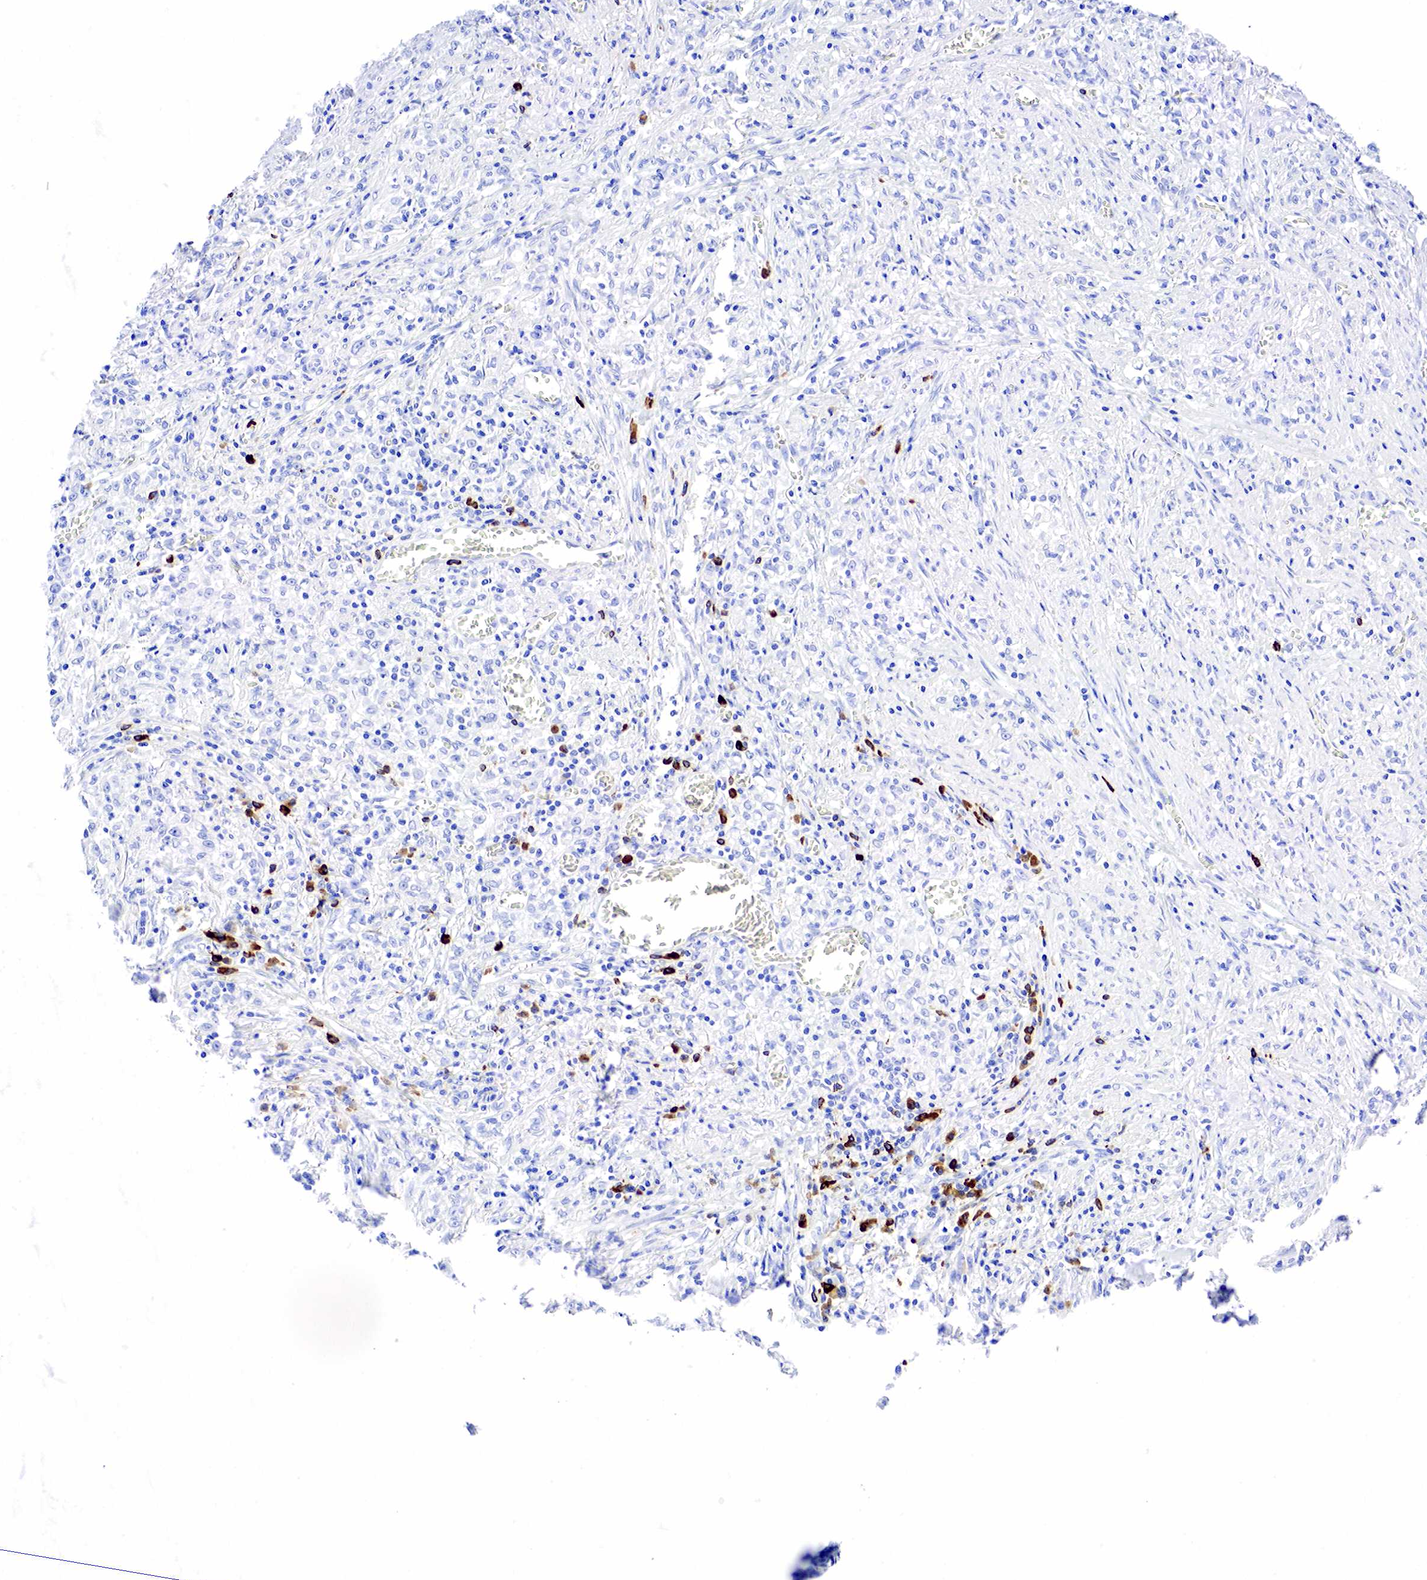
{"staining": {"intensity": "negative", "quantity": "none", "location": "none"}, "tissue": "stomach cancer", "cell_type": "Tumor cells", "image_type": "cancer", "snomed": [{"axis": "morphology", "description": "Adenocarcinoma, NOS"}, {"axis": "topography", "description": "Stomach"}], "caption": "Tumor cells show no significant protein positivity in adenocarcinoma (stomach).", "gene": "CD79A", "patient": {"sex": "male", "age": 72}}